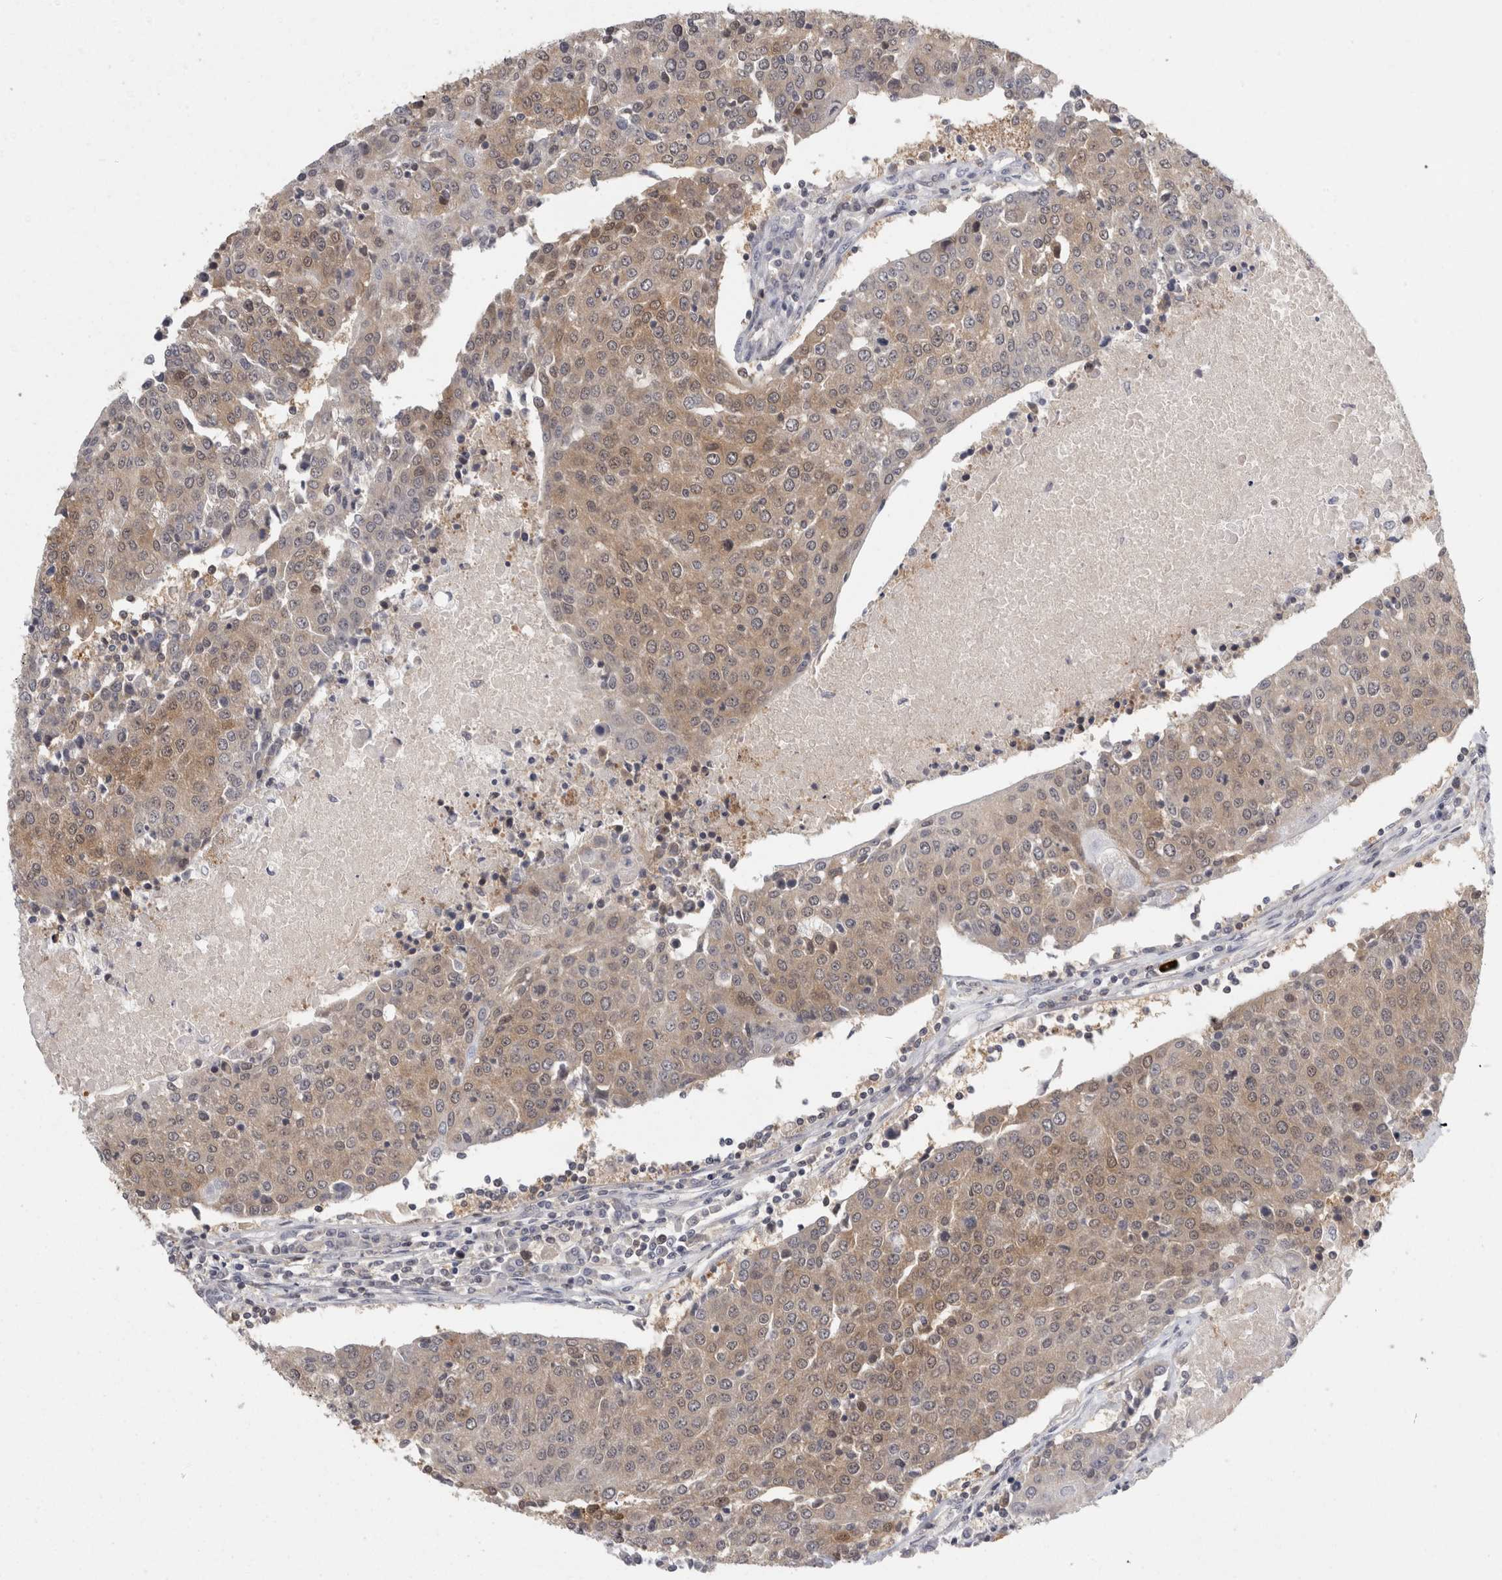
{"staining": {"intensity": "weak", "quantity": "25%-75%", "location": "cytoplasmic/membranous"}, "tissue": "urothelial cancer", "cell_type": "Tumor cells", "image_type": "cancer", "snomed": [{"axis": "morphology", "description": "Urothelial carcinoma, High grade"}, {"axis": "topography", "description": "Urinary bladder"}], "caption": "Weak cytoplasmic/membranous positivity for a protein is seen in about 25%-75% of tumor cells of urothelial cancer using immunohistochemistry.", "gene": "ACAT2", "patient": {"sex": "female", "age": 85}}